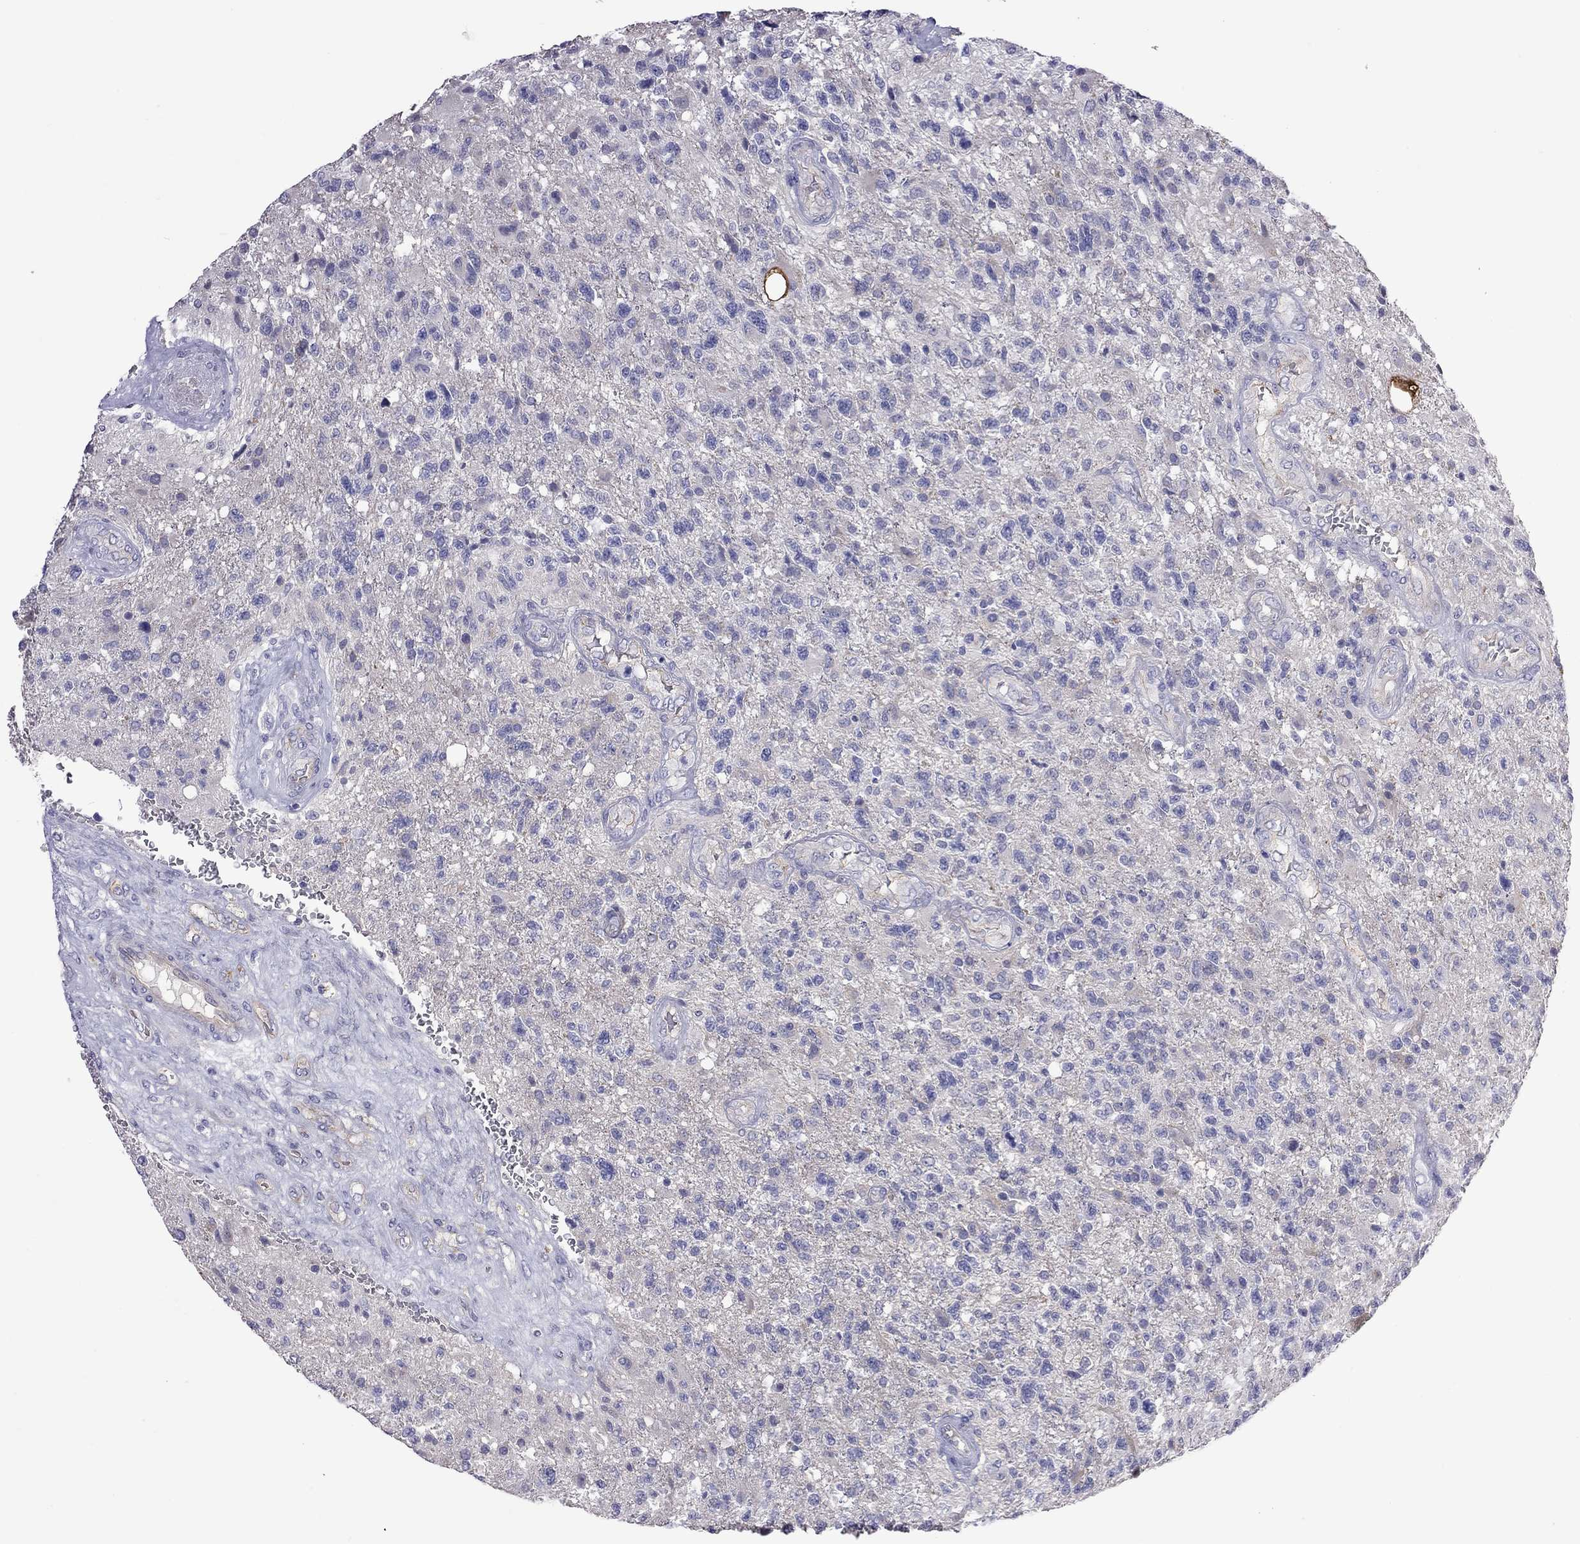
{"staining": {"intensity": "negative", "quantity": "none", "location": "none"}, "tissue": "glioma", "cell_type": "Tumor cells", "image_type": "cancer", "snomed": [{"axis": "morphology", "description": "Glioma, malignant, High grade"}, {"axis": "topography", "description": "Brain"}], "caption": "Photomicrograph shows no significant protein expression in tumor cells of glioma.", "gene": "FEZ1", "patient": {"sex": "male", "age": 56}}